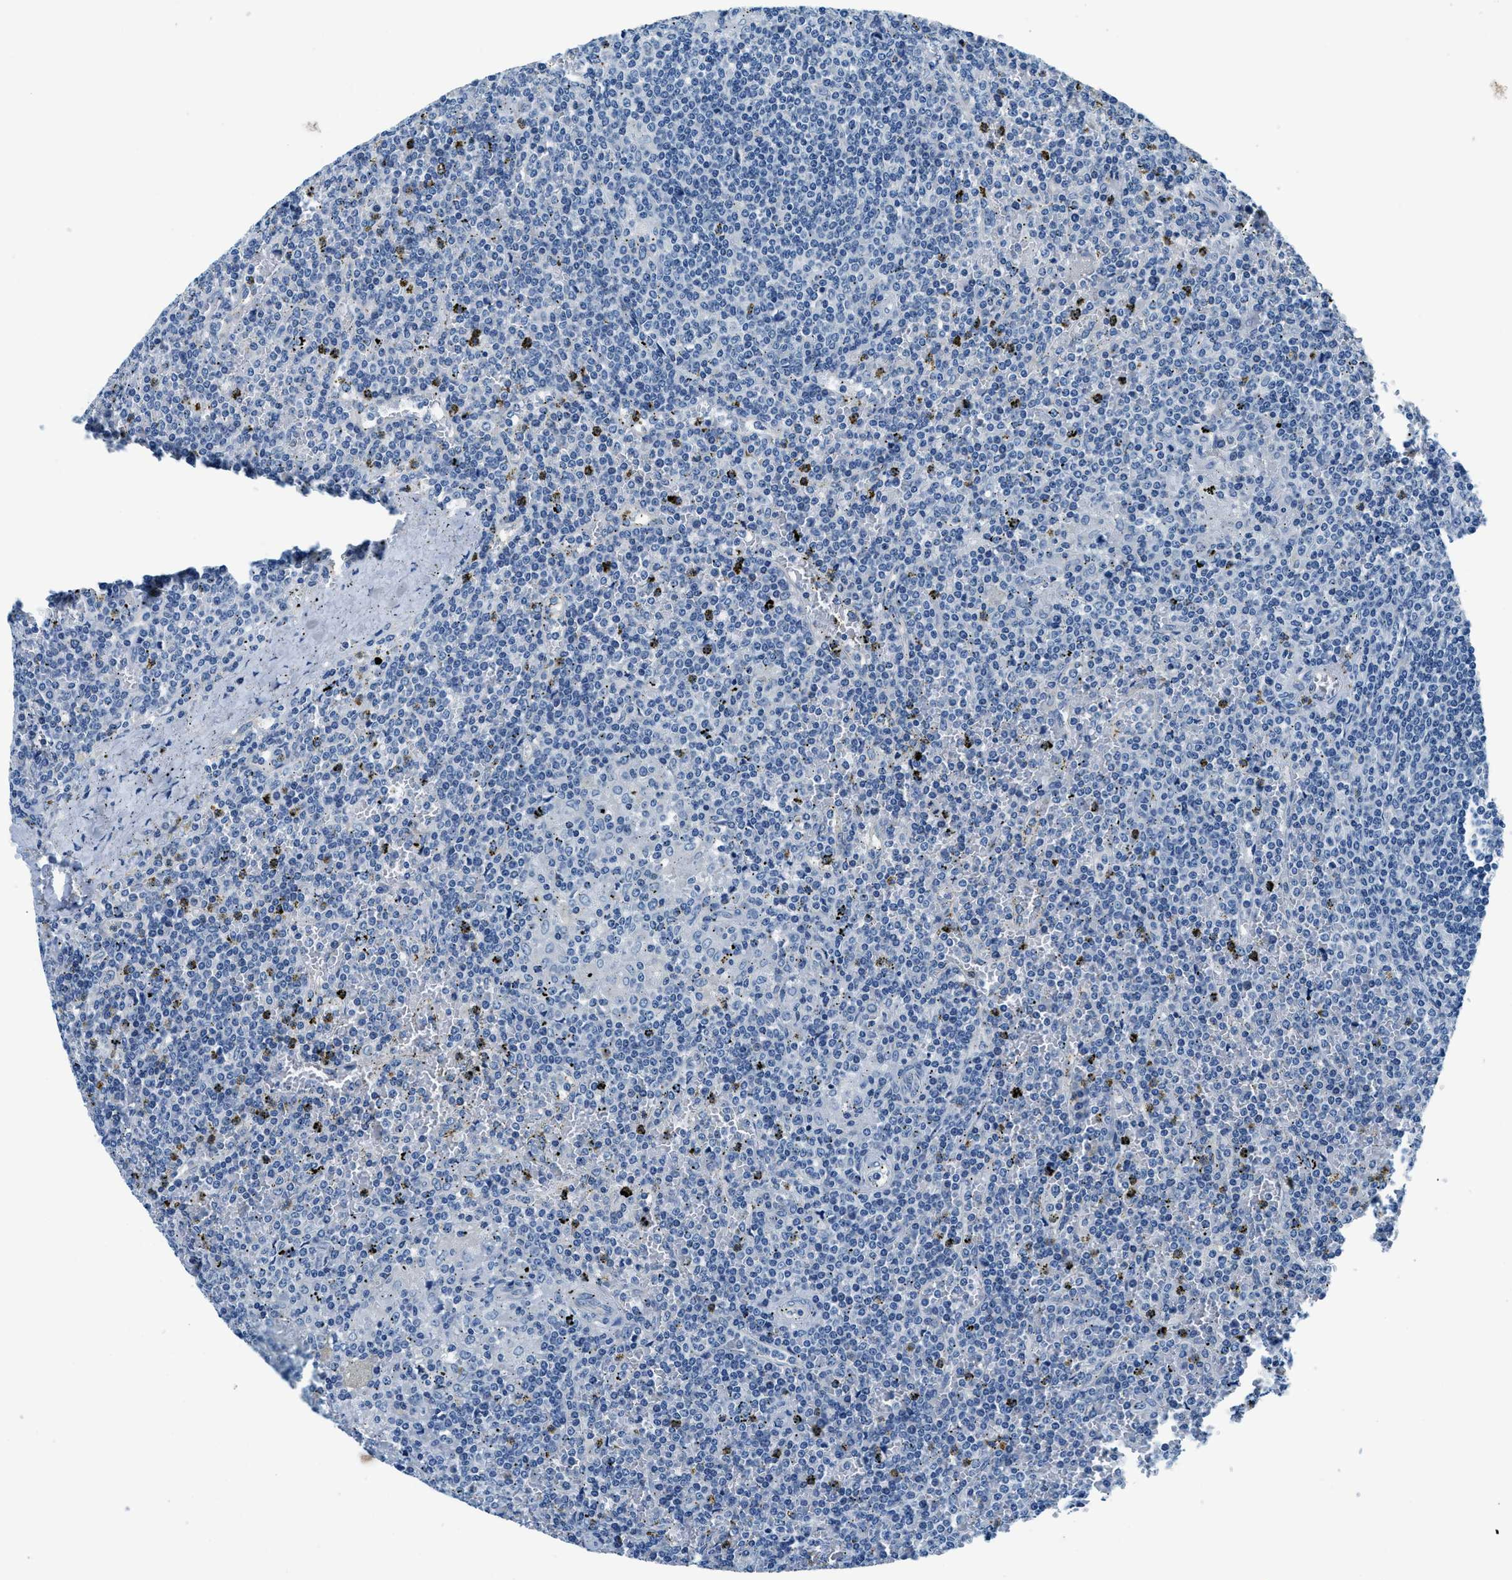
{"staining": {"intensity": "negative", "quantity": "none", "location": "none"}, "tissue": "lymphoma", "cell_type": "Tumor cells", "image_type": "cancer", "snomed": [{"axis": "morphology", "description": "Malignant lymphoma, non-Hodgkin's type, Low grade"}, {"axis": "topography", "description": "Spleen"}], "caption": "Tumor cells are negative for protein expression in human low-grade malignant lymphoma, non-Hodgkin's type.", "gene": "UBAC2", "patient": {"sex": "female", "age": 19}}